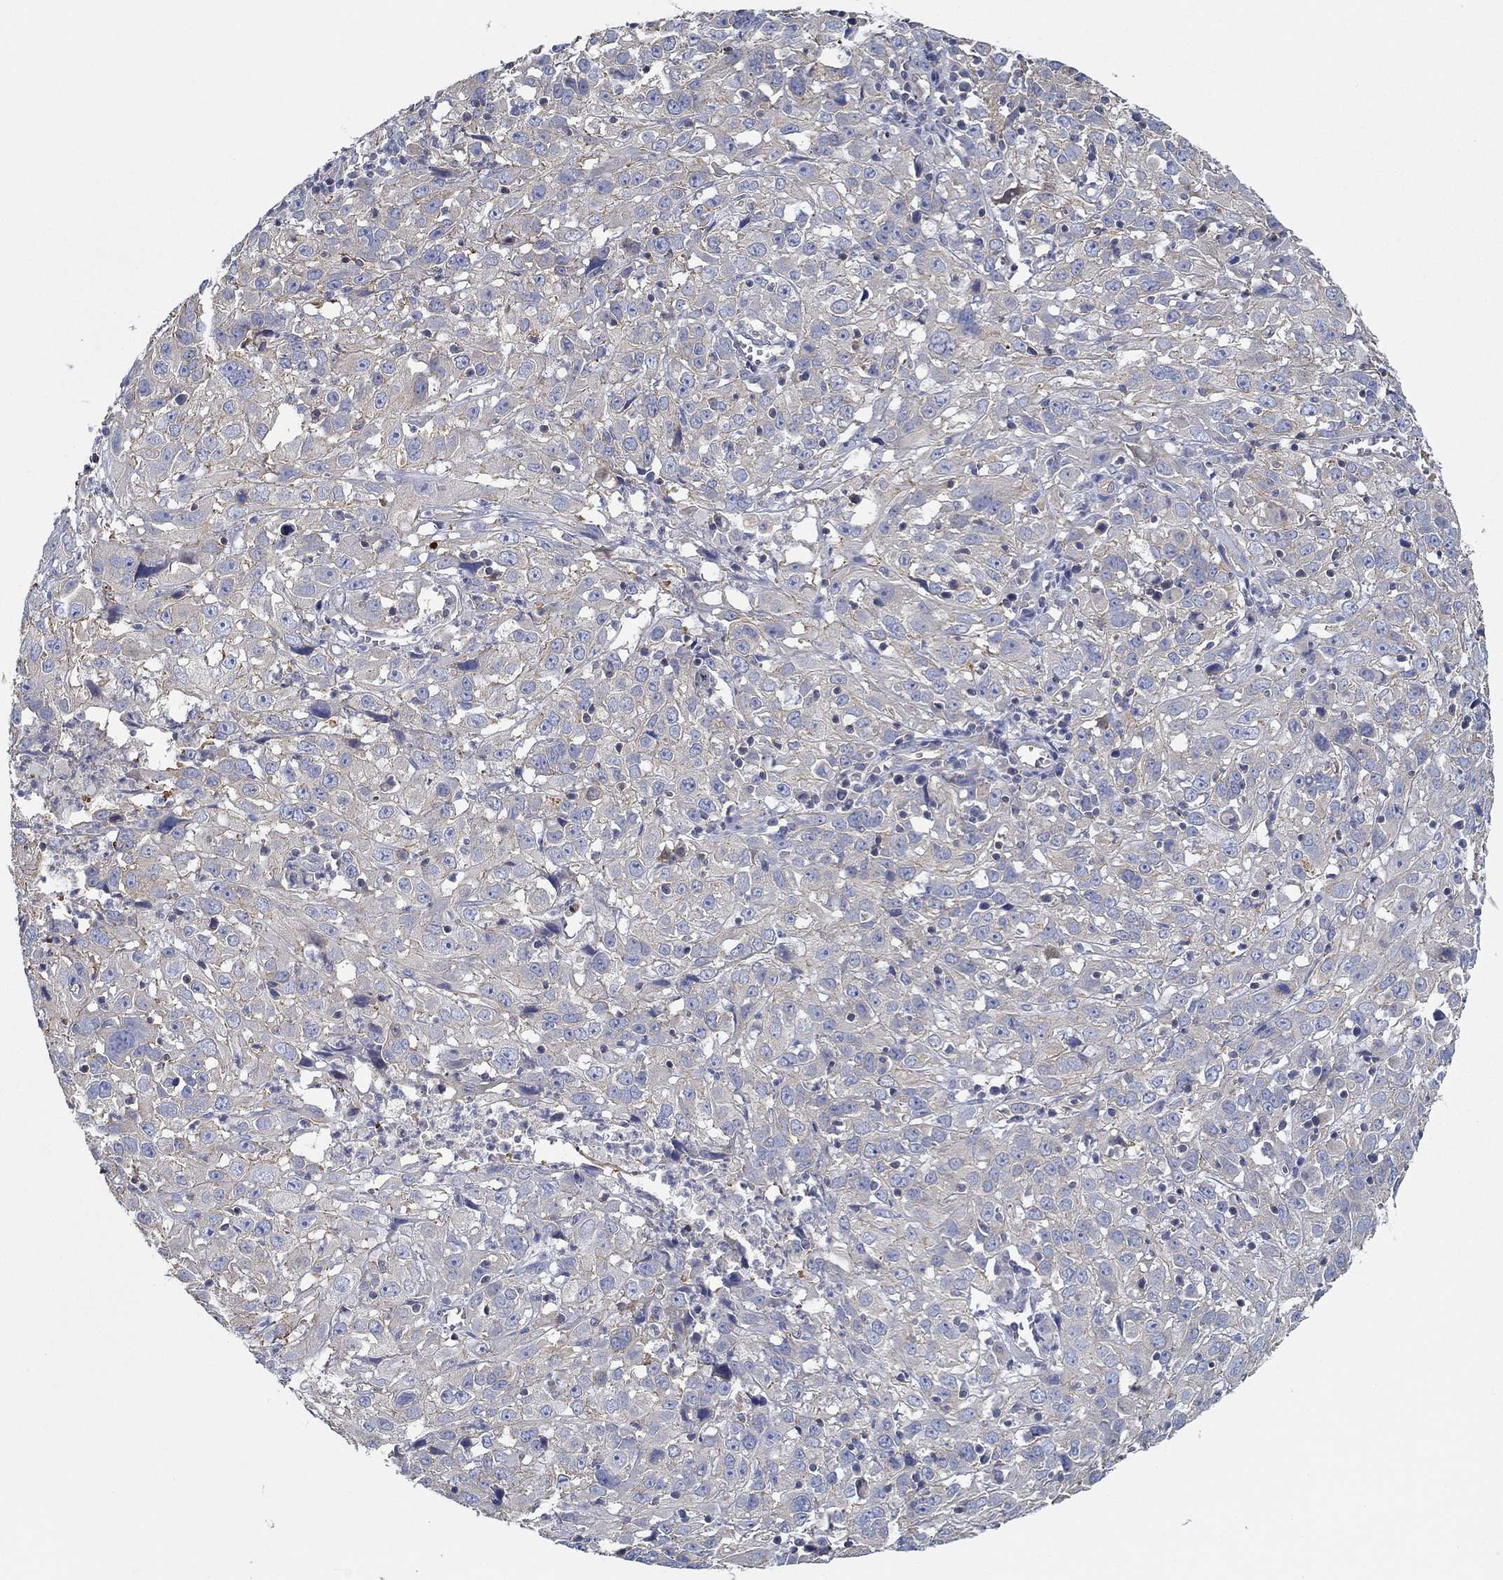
{"staining": {"intensity": "negative", "quantity": "none", "location": "none"}, "tissue": "cervical cancer", "cell_type": "Tumor cells", "image_type": "cancer", "snomed": [{"axis": "morphology", "description": "Squamous cell carcinoma, NOS"}, {"axis": "topography", "description": "Cervix"}], "caption": "Immunohistochemistry (IHC) photomicrograph of neoplastic tissue: human cervical cancer stained with DAB reveals no significant protein positivity in tumor cells.", "gene": "BBOF1", "patient": {"sex": "female", "age": 32}}